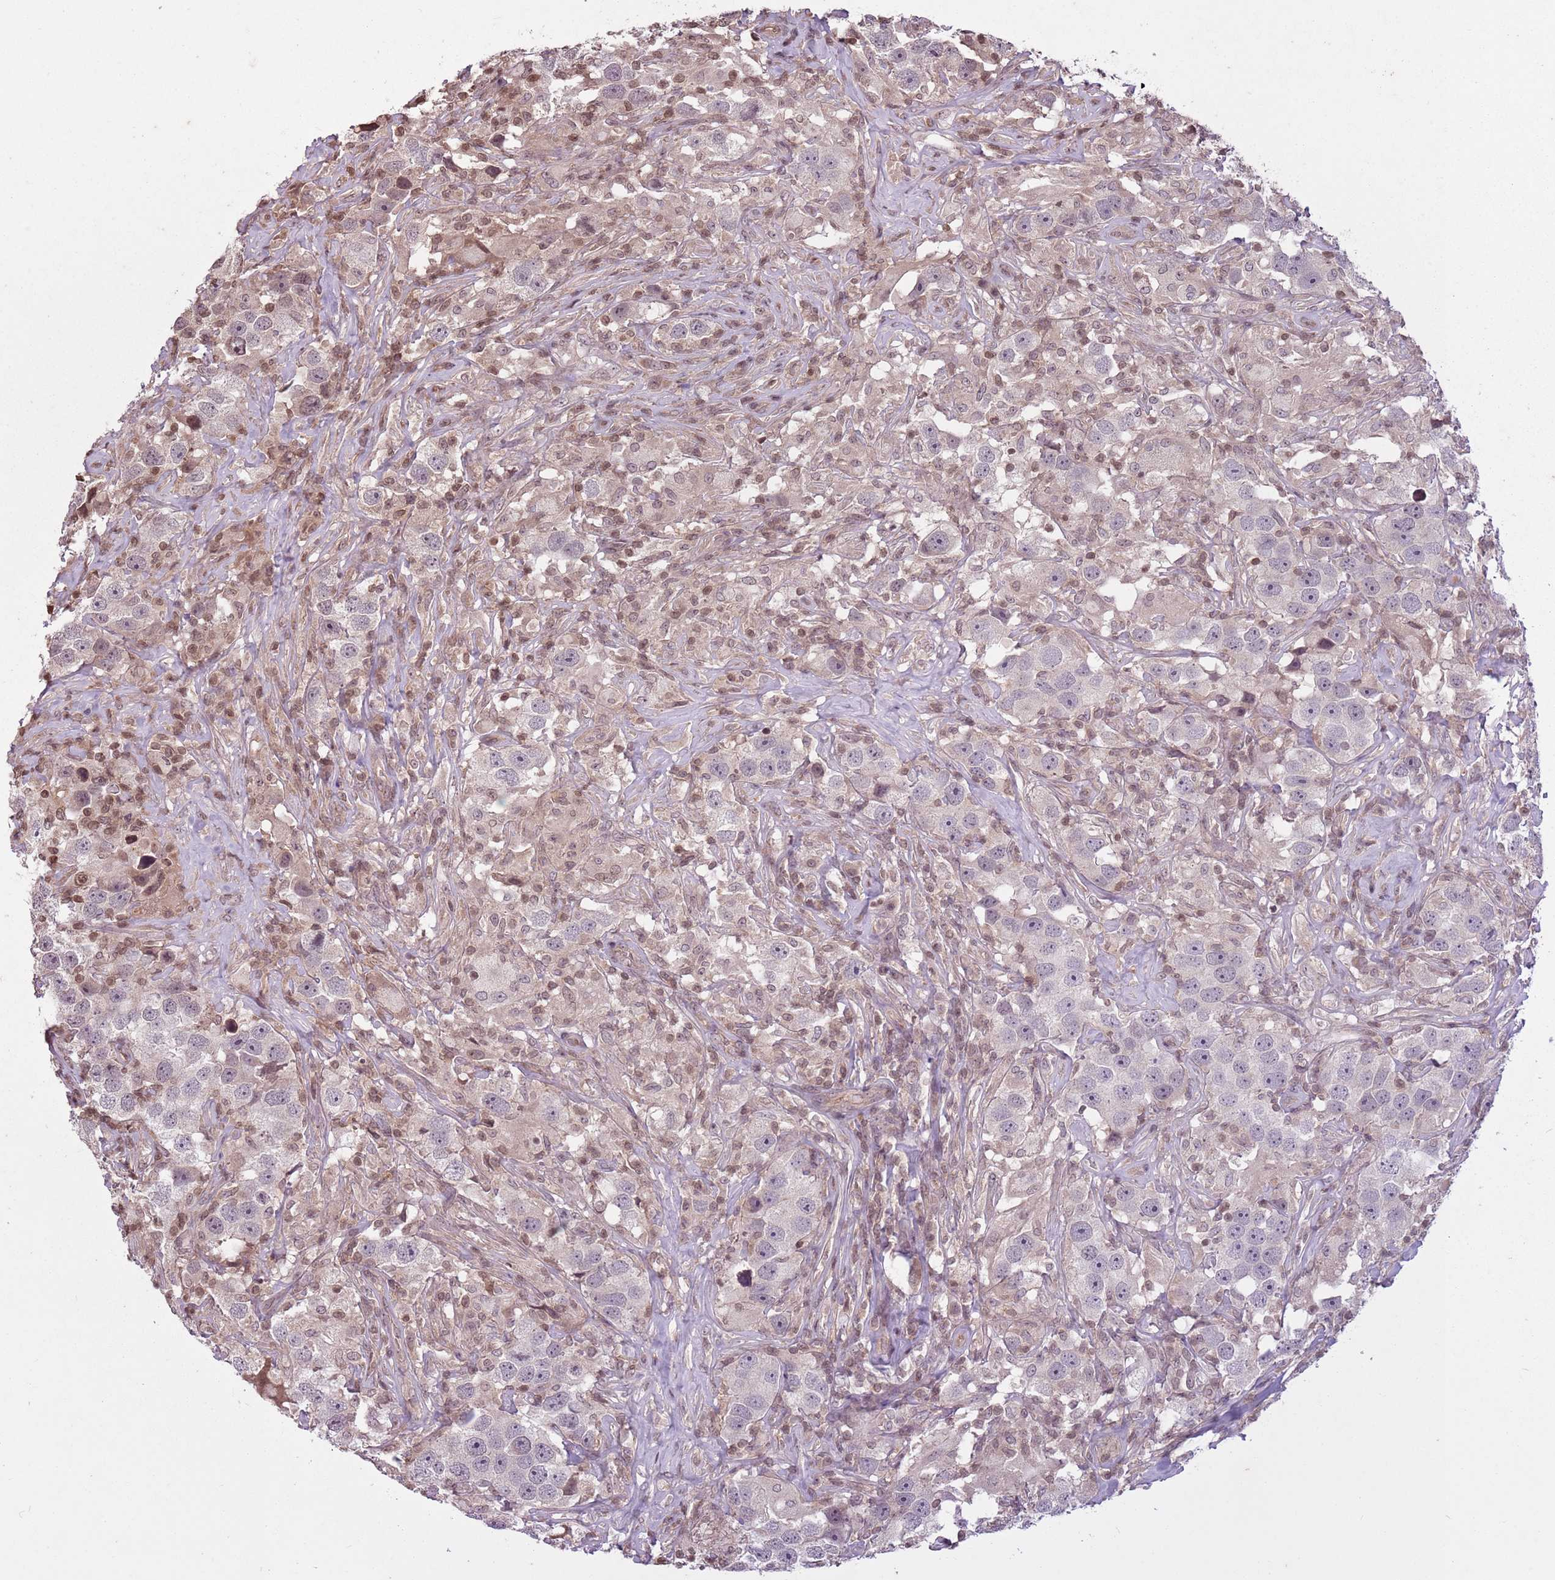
{"staining": {"intensity": "weak", "quantity": "<25%", "location": "cytoplasmic/membranous"}, "tissue": "testis cancer", "cell_type": "Tumor cells", "image_type": "cancer", "snomed": [{"axis": "morphology", "description": "Seminoma, NOS"}, {"axis": "topography", "description": "Testis"}], "caption": "Immunohistochemistry (IHC) of human seminoma (testis) exhibits no staining in tumor cells.", "gene": "CAPN9", "patient": {"sex": "male", "age": 49}}